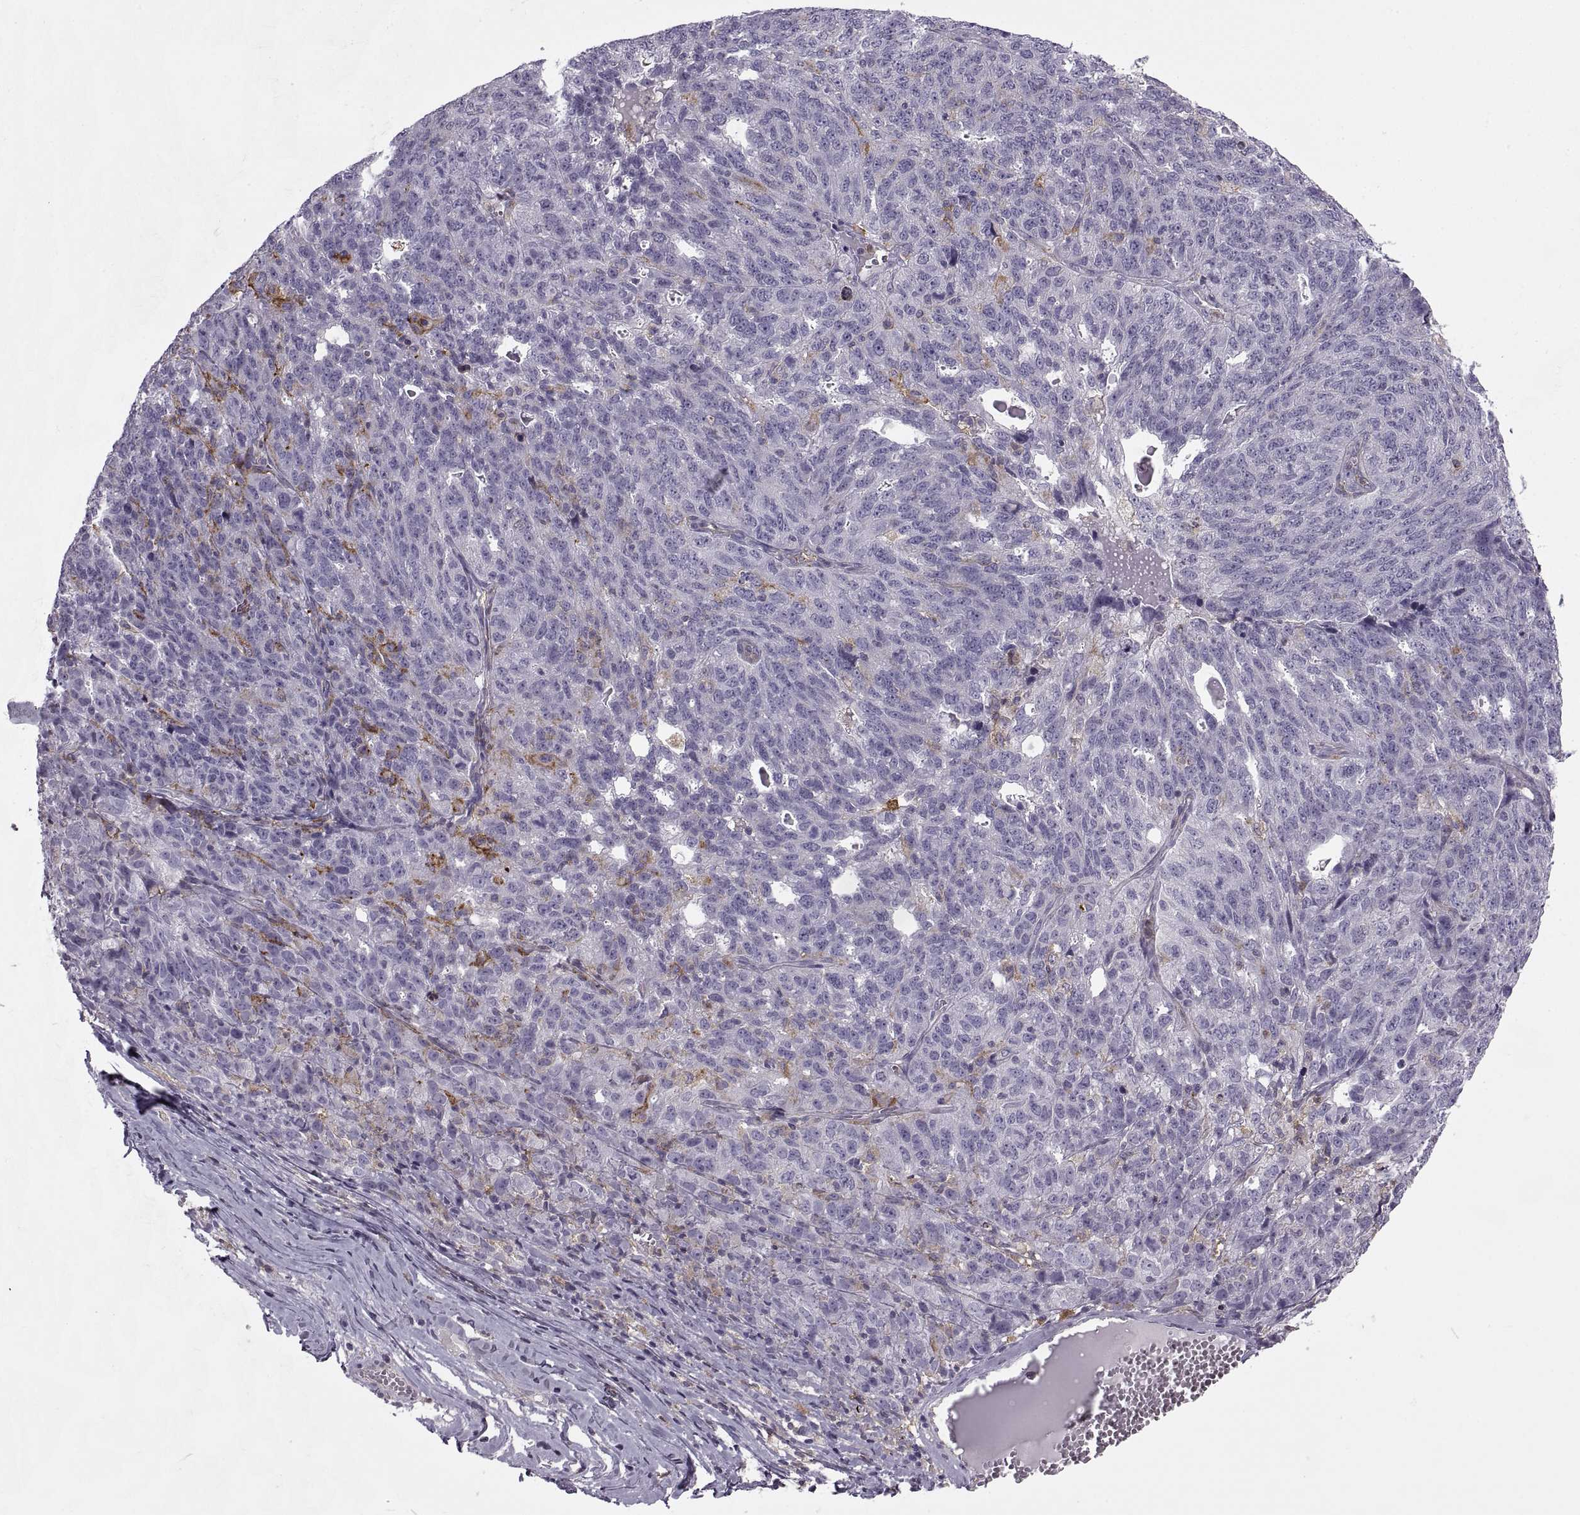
{"staining": {"intensity": "negative", "quantity": "none", "location": "none"}, "tissue": "ovarian cancer", "cell_type": "Tumor cells", "image_type": "cancer", "snomed": [{"axis": "morphology", "description": "Cystadenocarcinoma, serous, NOS"}, {"axis": "topography", "description": "Ovary"}], "caption": "Histopathology image shows no protein staining in tumor cells of ovarian serous cystadenocarcinoma tissue.", "gene": "RALB", "patient": {"sex": "female", "age": 71}}